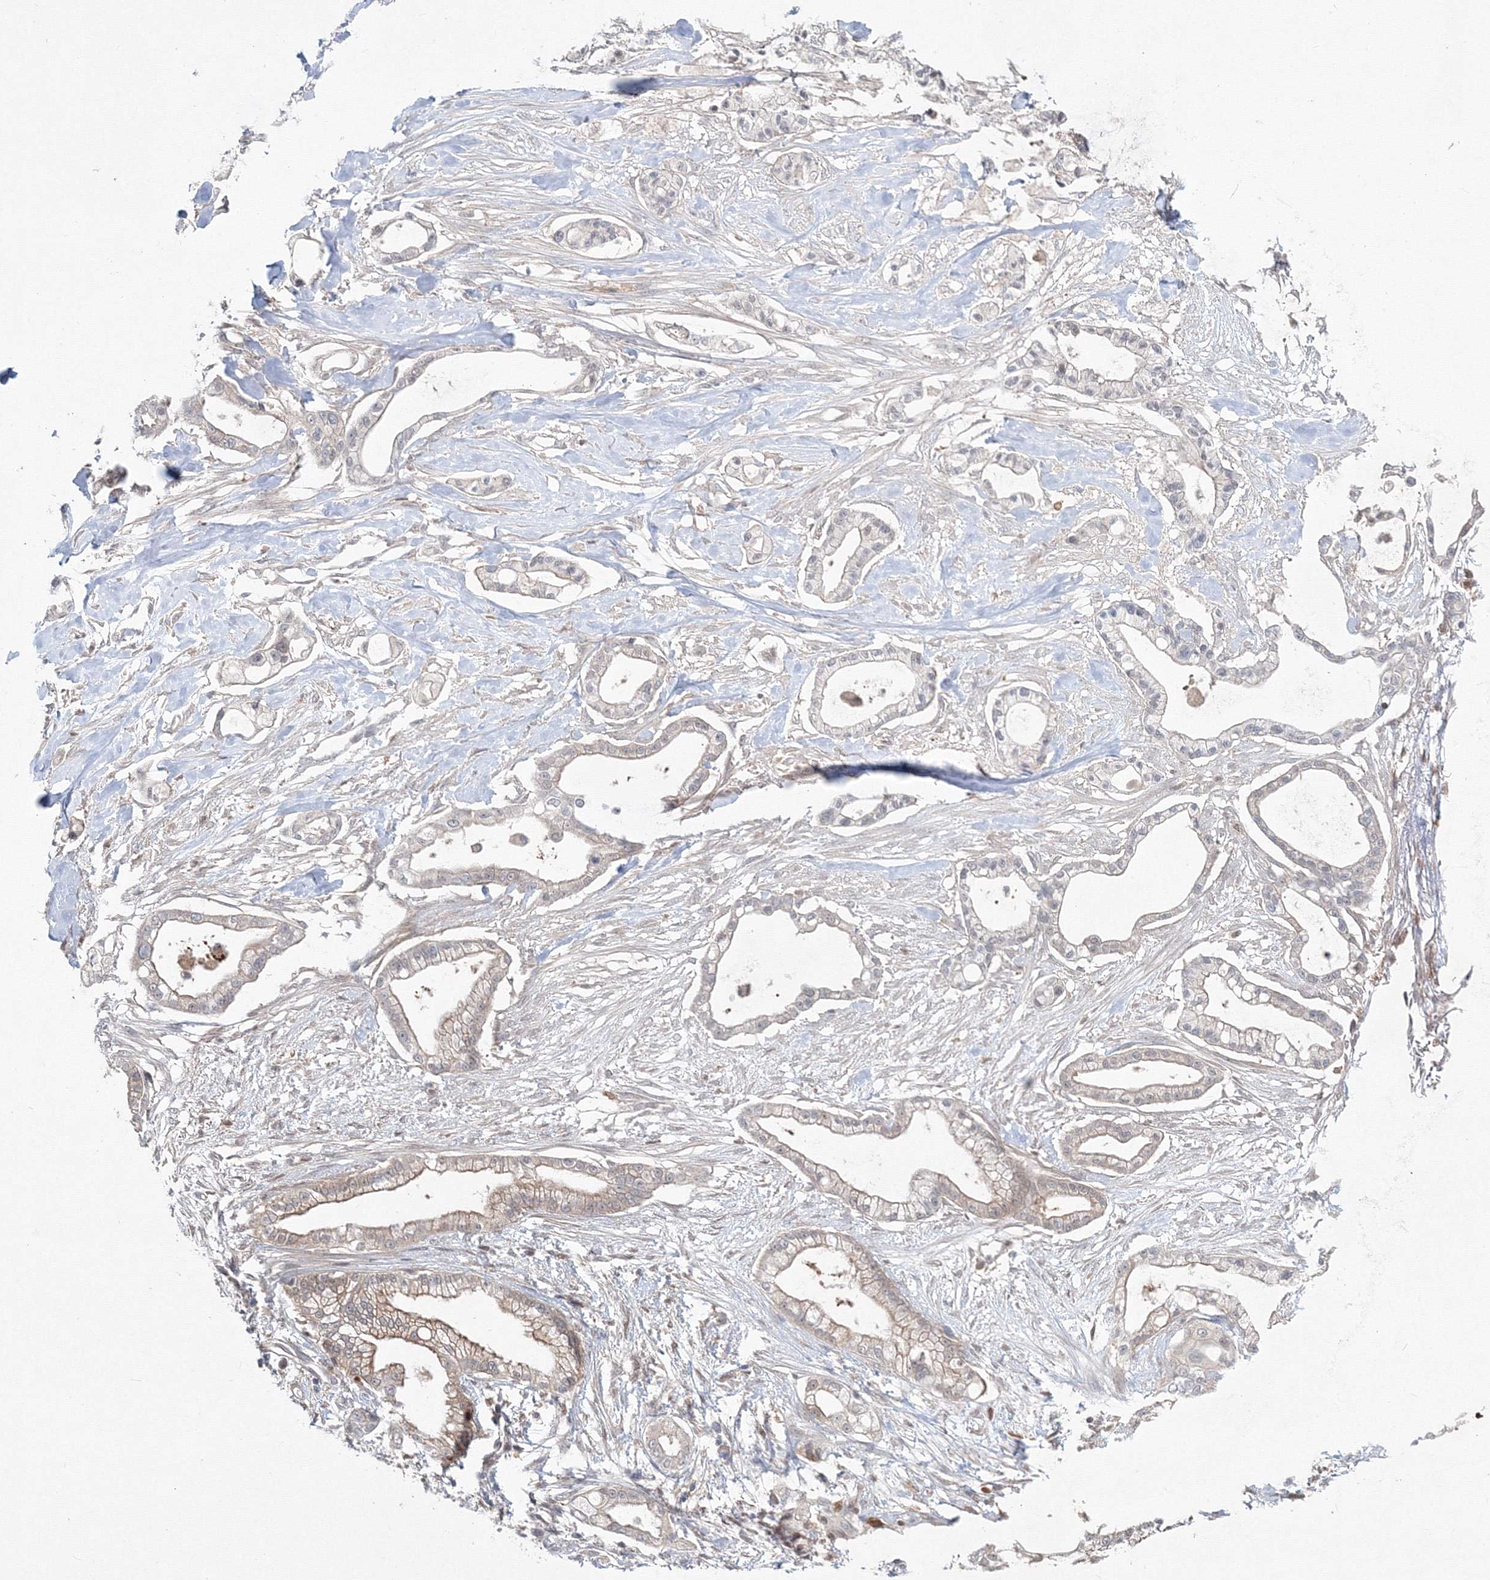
{"staining": {"intensity": "moderate", "quantity": "25%-75%", "location": "cytoplasmic/membranous"}, "tissue": "pancreatic cancer", "cell_type": "Tumor cells", "image_type": "cancer", "snomed": [{"axis": "morphology", "description": "Adenocarcinoma, NOS"}, {"axis": "topography", "description": "Pancreas"}], "caption": "Pancreatic adenocarcinoma stained with DAB IHC demonstrates medium levels of moderate cytoplasmic/membranous positivity in approximately 25%-75% of tumor cells.", "gene": "MKRN2", "patient": {"sex": "male", "age": 68}}